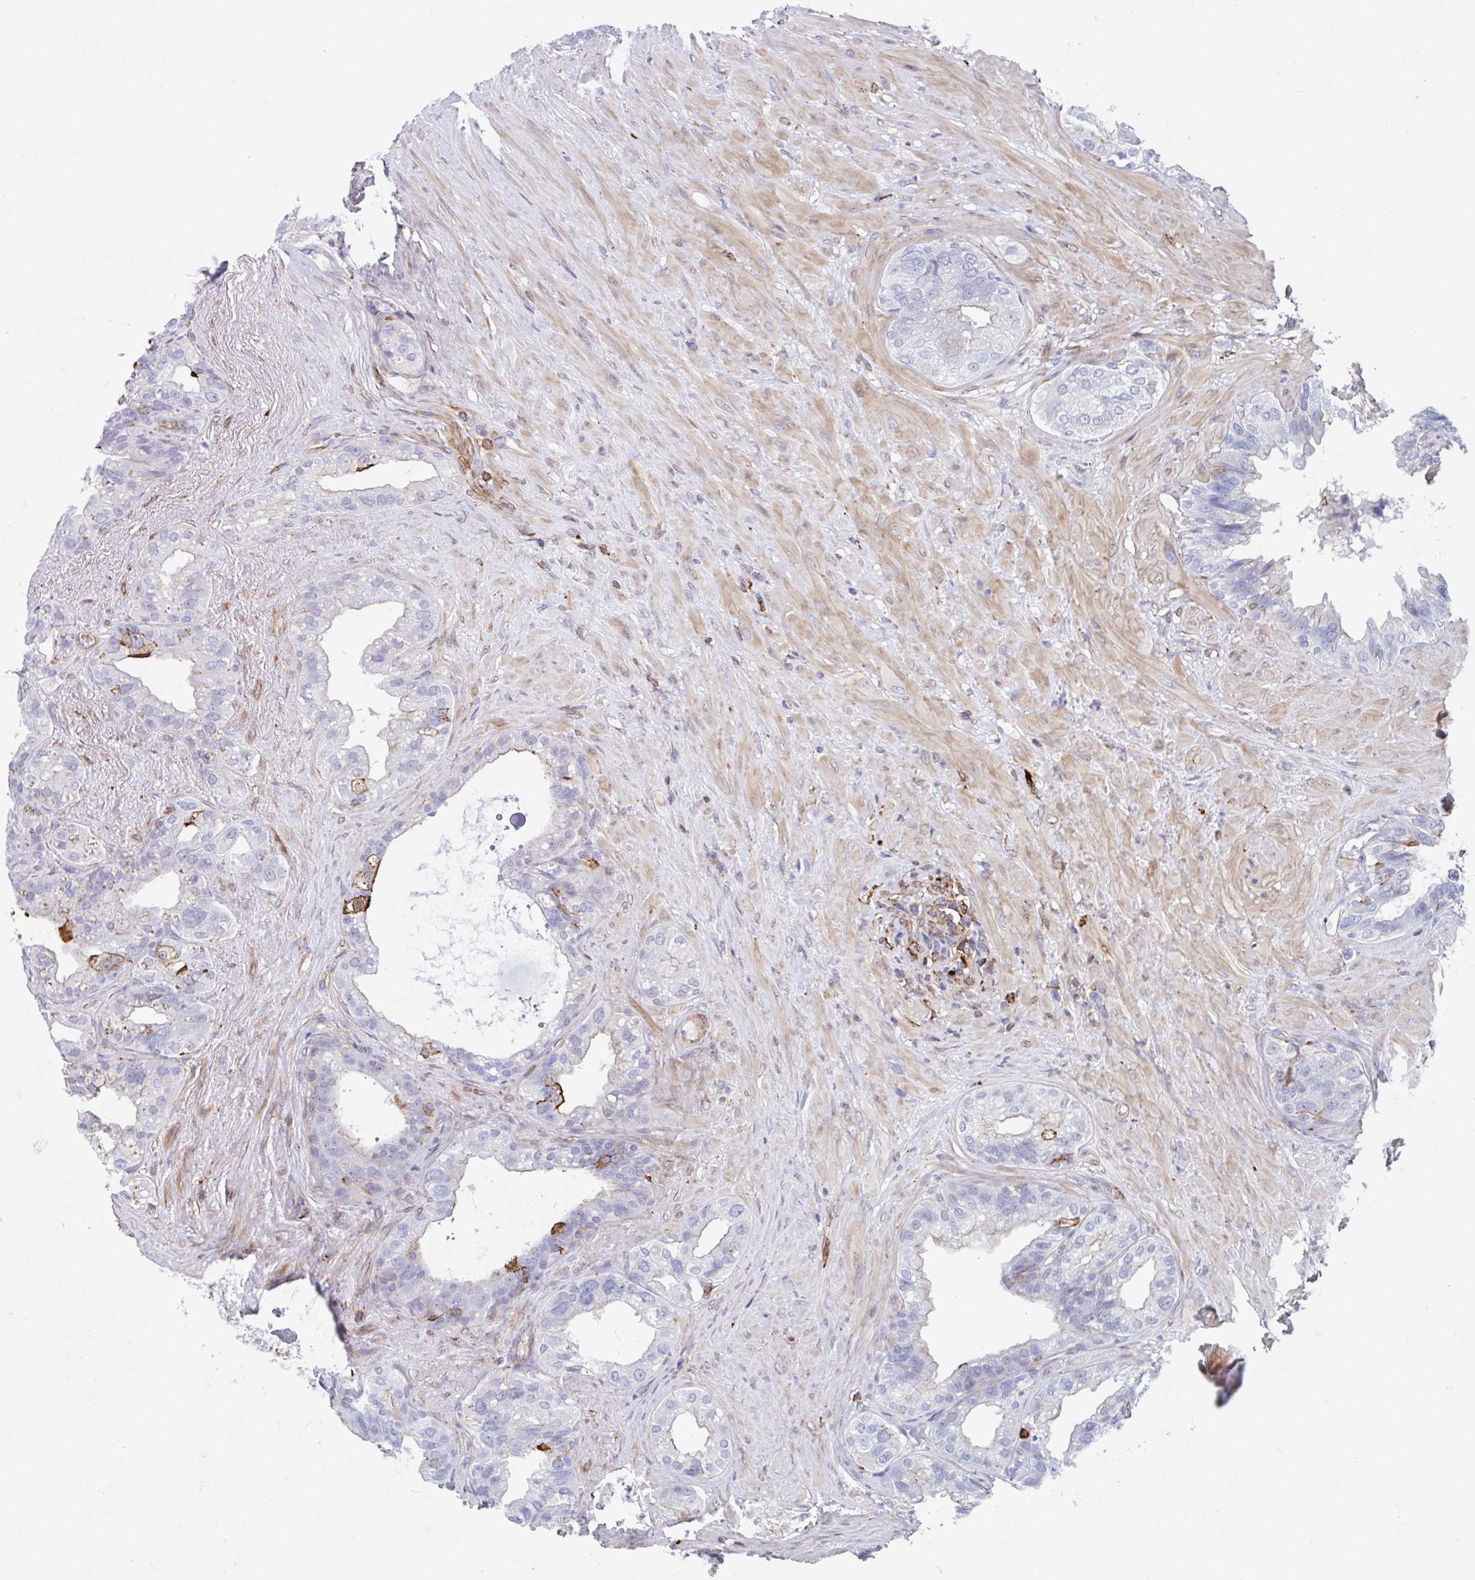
{"staining": {"intensity": "negative", "quantity": "none", "location": "none"}, "tissue": "seminal vesicle", "cell_type": "Glandular cells", "image_type": "normal", "snomed": [{"axis": "morphology", "description": "Normal tissue, NOS"}, {"axis": "topography", "description": "Seminal veicle"}, {"axis": "topography", "description": "Peripheral nerve tissue"}], "caption": "Protein analysis of unremarkable seminal vesicle demonstrates no significant positivity in glandular cells. The staining is performed using DAB brown chromogen with nuclei counter-stained in using hematoxylin.", "gene": "EFHD1", "patient": {"sex": "male", "age": 76}}